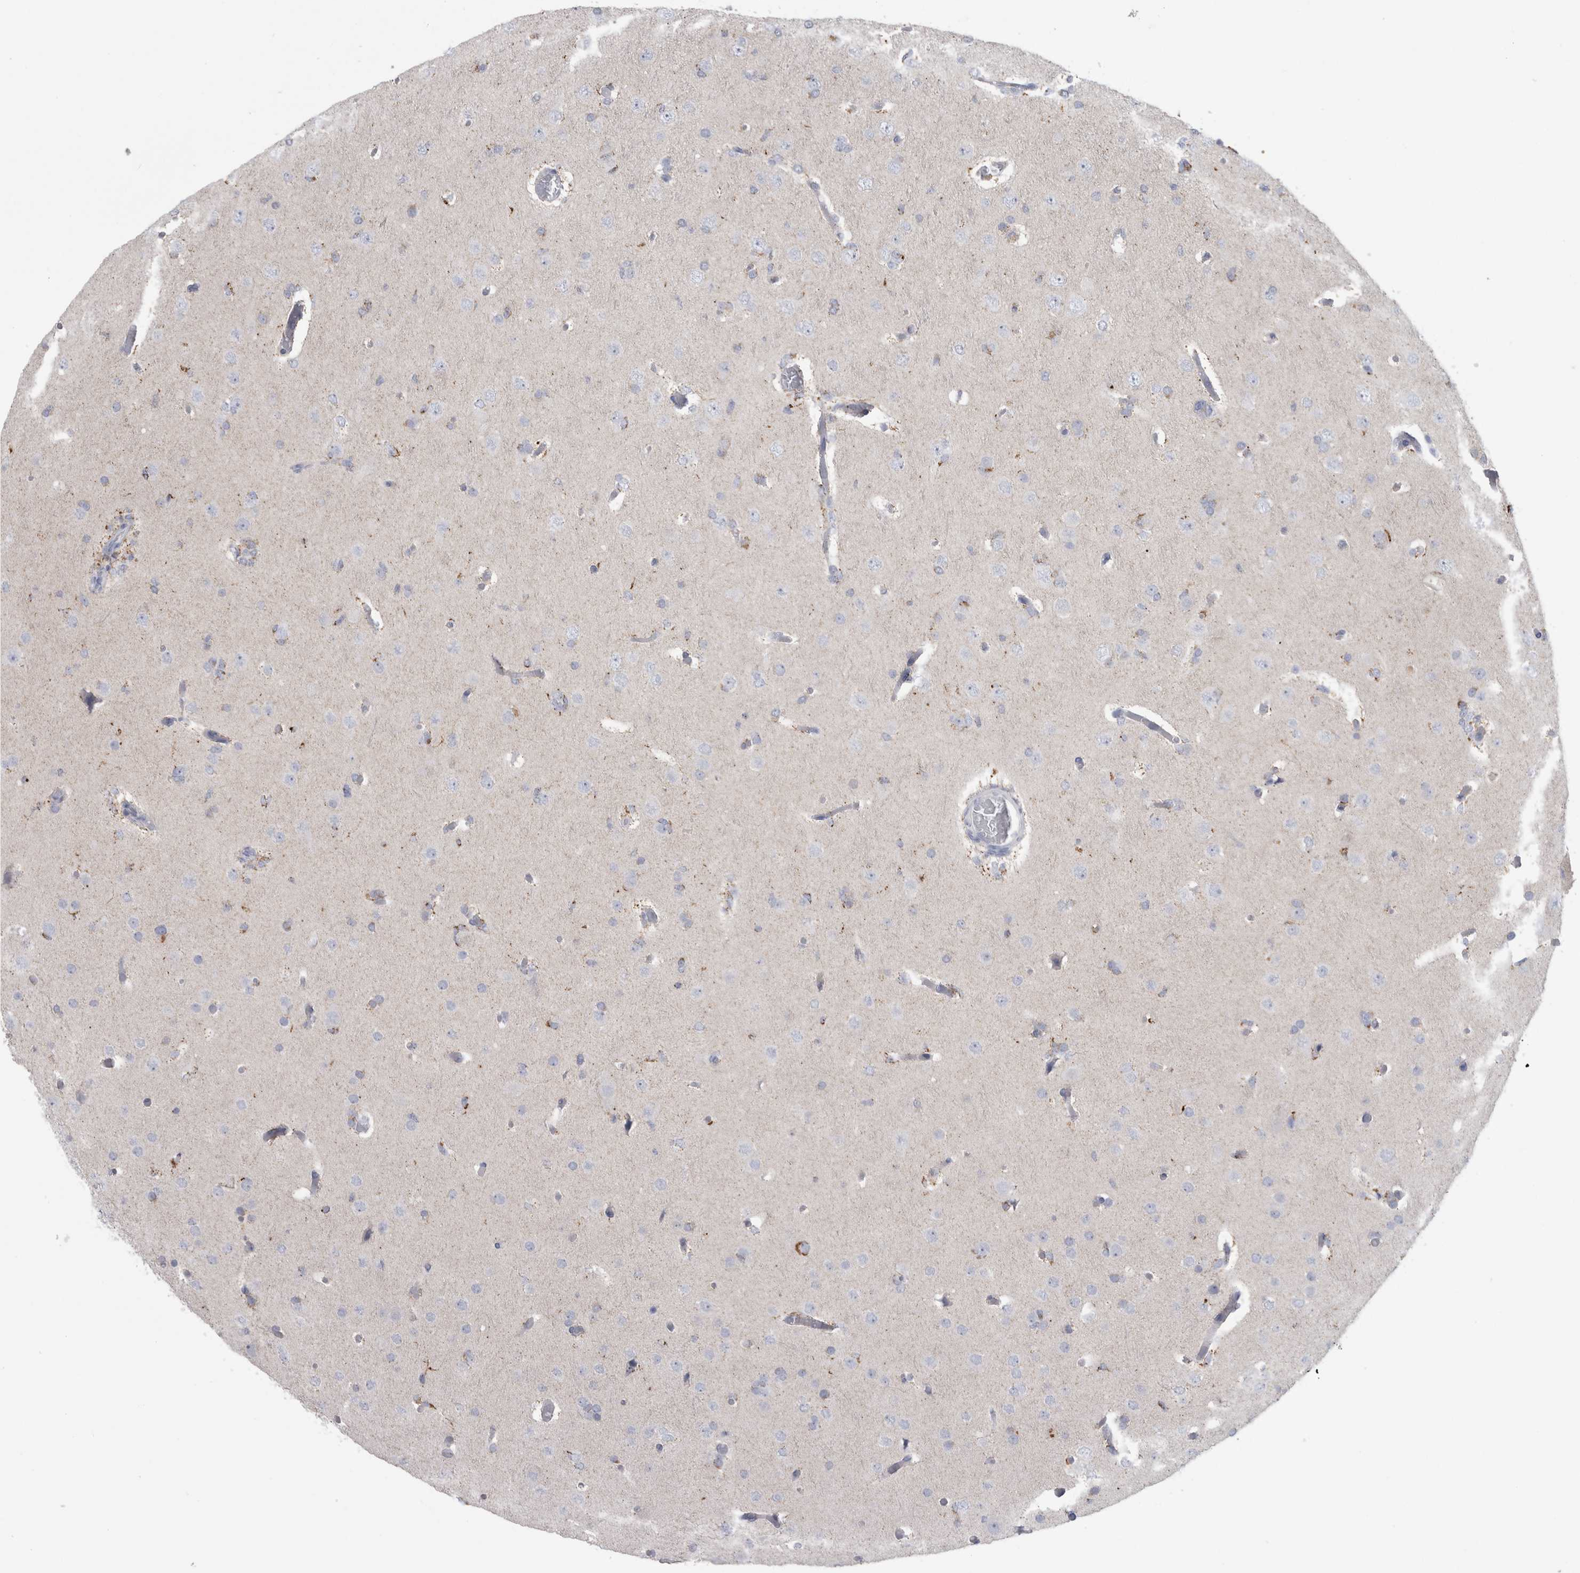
{"staining": {"intensity": "negative", "quantity": "none", "location": "none"}, "tissue": "glioma", "cell_type": "Tumor cells", "image_type": "cancer", "snomed": [{"axis": "morphology", "description": "Glioma, malignant, High grade"}, {"axis": "topography", "description": "Cerebral cortex"}], "caption": "Photomicrograph shows no protein staining in tumor cells of malignant glioma (high-grade) tissue. (DAB immunohistochemistry (IHC) with hematoxylin counter stain).", "gene": "GATM", "patient": {"sex": "female", "age": 36}}